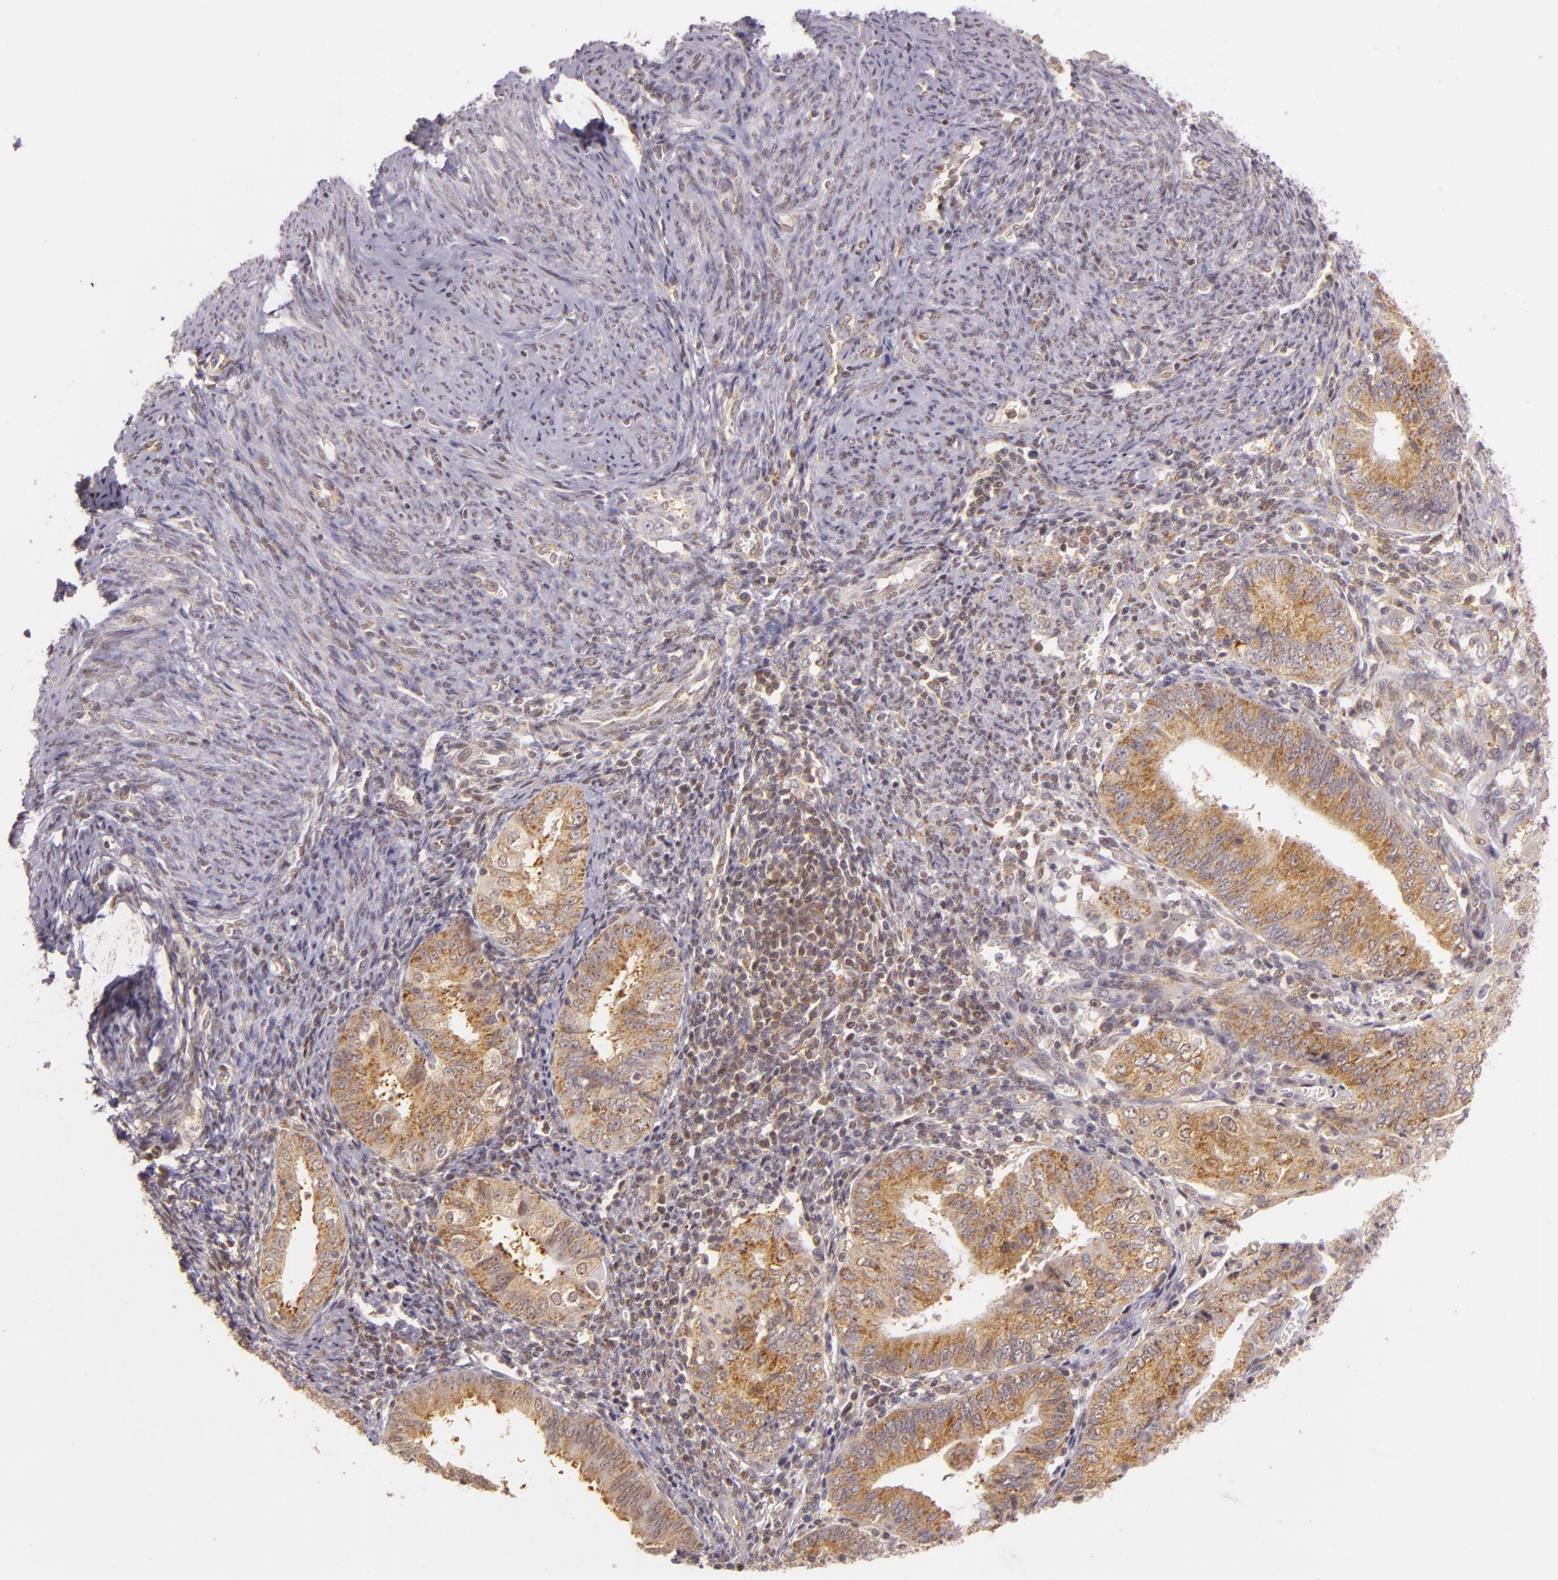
{"staining": {"intensity": "moderate", "quantity": "25%-75%", "location": "cytoplasmic/membranous"}, "tissue": "endometrial cancer", "cell_type": "Tumor cells", "image_type": "cancer", "snomed": [{"axis": "morphology", "description": "Adenocarcinoma, NOS"}, {"axis": "topography", "description": "Endometrium"}], "caption": "Endometrial adenocarcinoma was stained to show a protein in brown. There is medium levels of moderate cytoplasmic/membranous positivity in about 25%-75% of tumor cells.", "gene": "IMPDH1", "patient": {"sex": "female", "age": 55}}